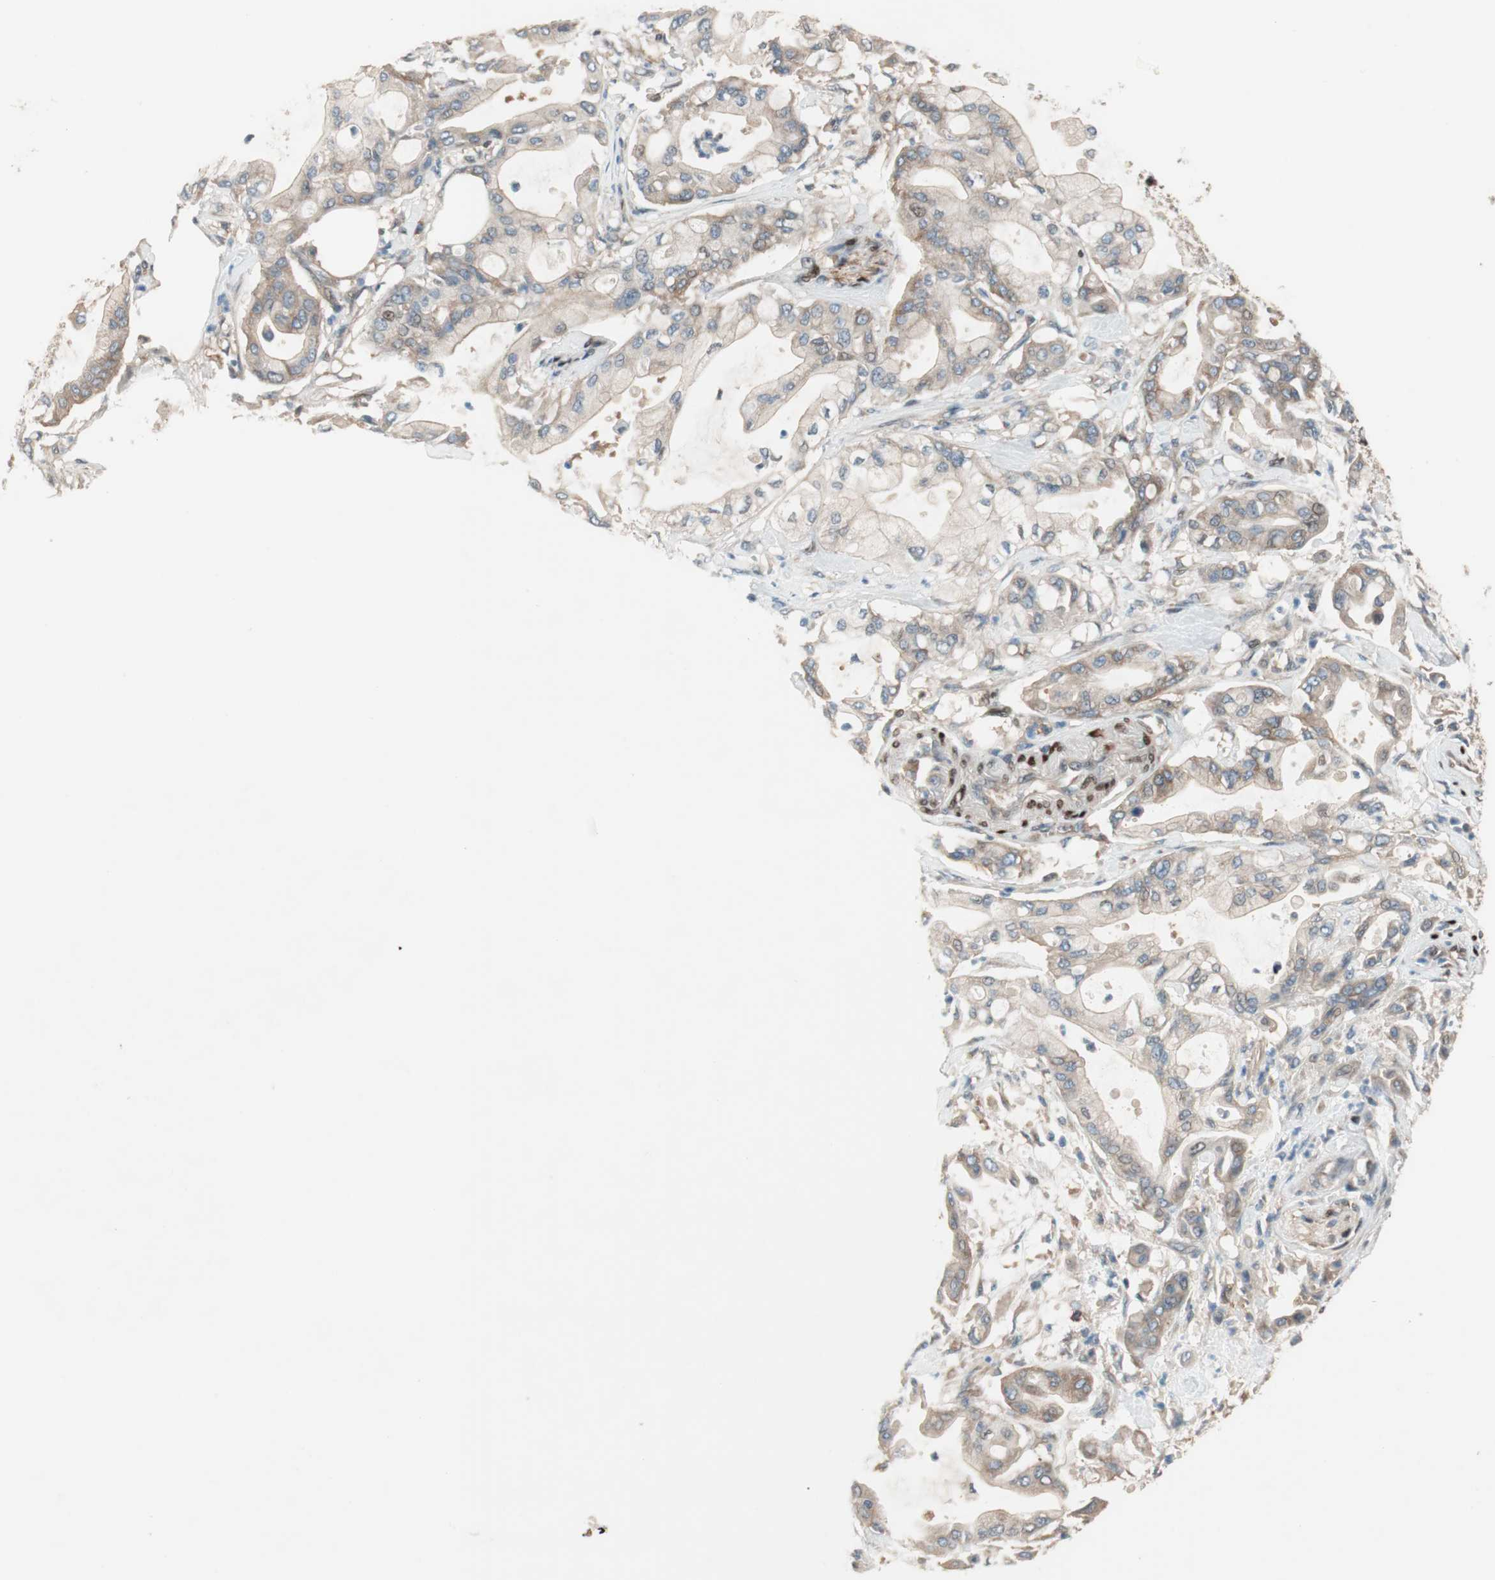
{"staining": {"intensity": "moderate", "quantity": "<25%", "location": "cytoplasmic/membranous"}, "tissue": "pancreatic cancer", "cell_type": "Tumor cells", "image_type": "cancer", "snomed": [{"axis": "morphology", "description": "Adenocarcinoma, NOS"}, {"axis": "morphology", "description": "Adenocarcinoma, metastatic, NOS"}, {"axis": "topography", "description": "Lymph node"}, {"axis": "topography", "description": "Pancreas"}, {"axis": "topography", "description": "Duodenum"}], "caption": "Immunohistochemistry (DAB (3,3'-diaminobenzidine)) staining of human pancreatic cancer demonstrates moderate cytoplasmic/membranous protein expression in approximately <25% of tumor cells.", "gene": "BIN1", "patient": {"sex": "female", "age": 64}}